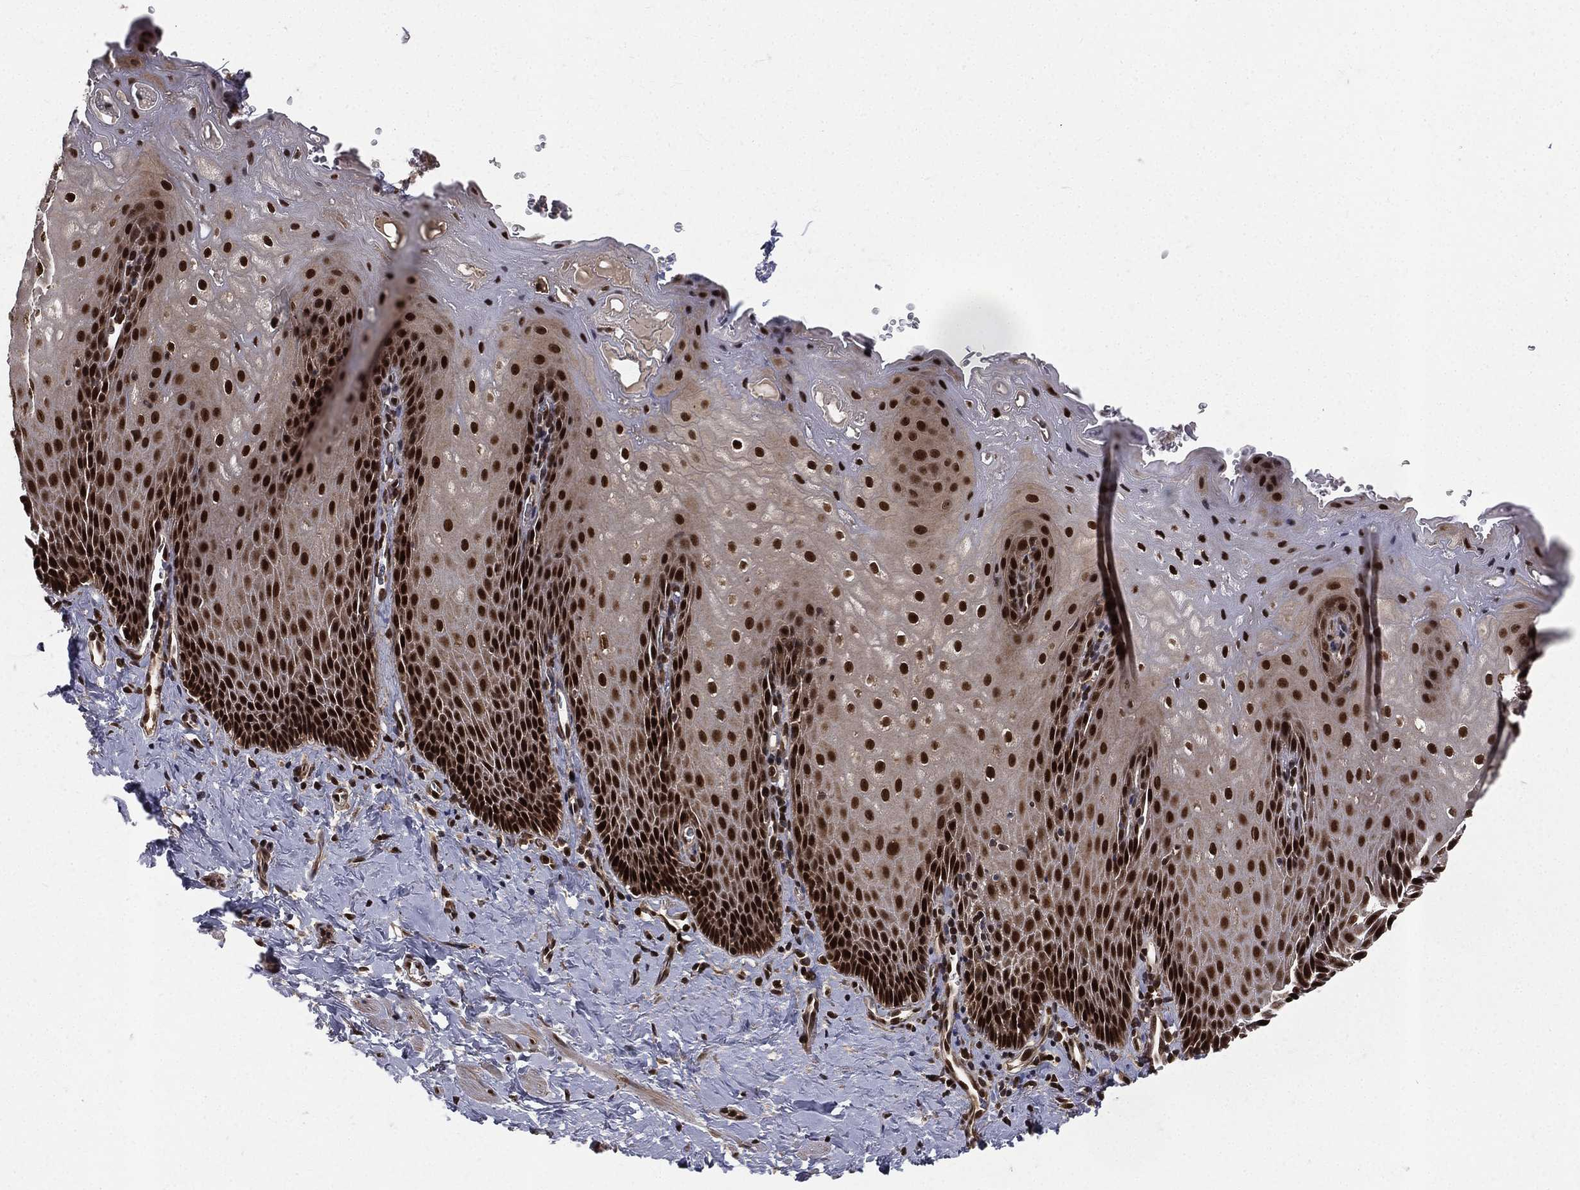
{"staining": {"intensity": "strong", "quantity": ">75%", "location": "nuclear"}, "tissue": "esophagus", "cell_type": "Squamous epithelial cells", "image_type": "normal", "snomed": [{"axis": "morphology", "description": "Normal tissue, NOS"}, {"axis": "topography", "description": "Esophagus"}], "caption": "A brown stain labels strong nuclear staining of a protein in squamous epithelial cells of normal esophagus. (DAB = brown stain, brightfield microscopy at high magnification).", "gene": "COPS4", "patient": {"sex": "male", "age": 64}}